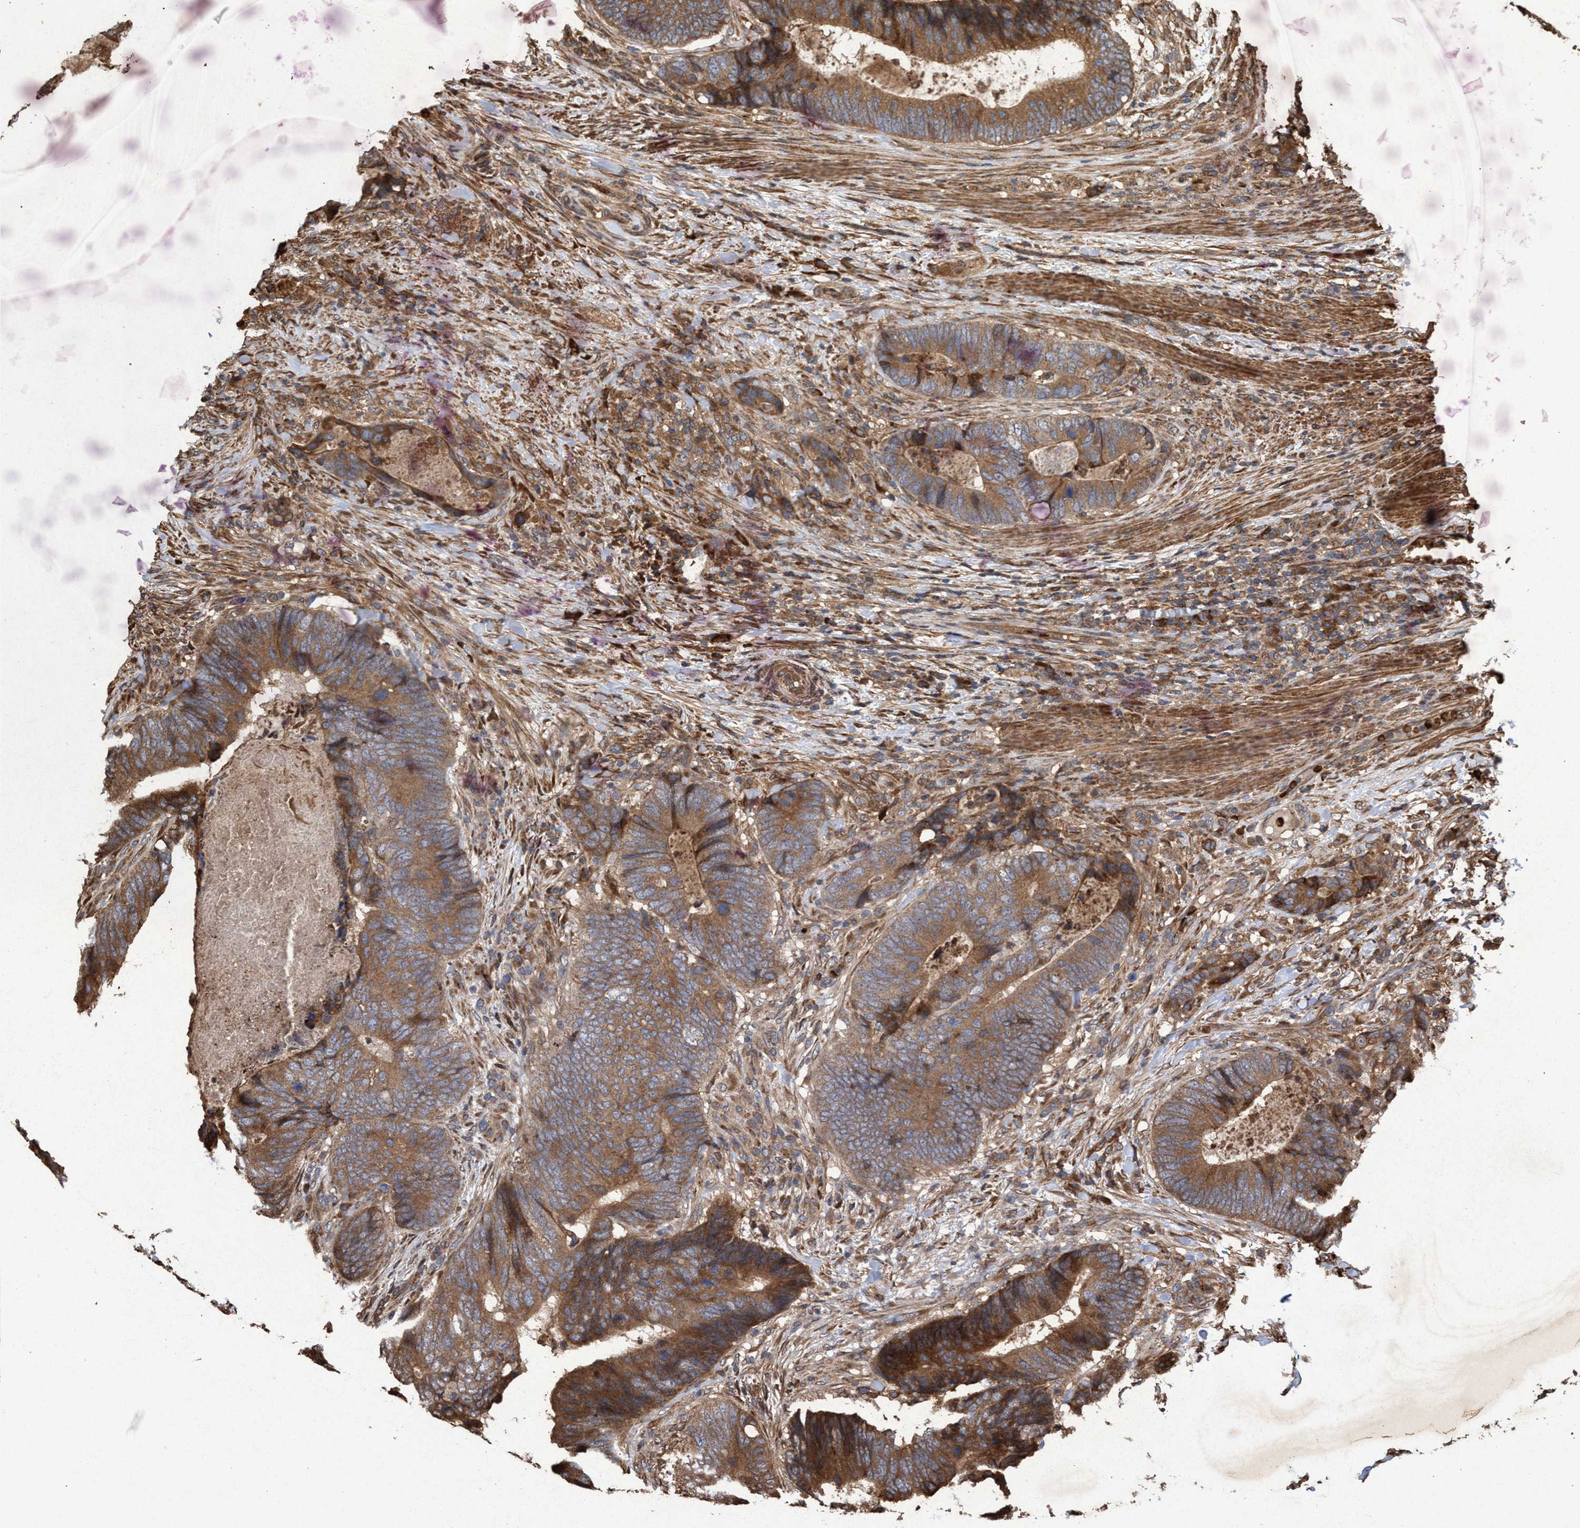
{"staining": {"intensity": "moderate", "quantity": ">75%", "location": "cytoplasmic/membranous"}, "tissue": "colorectal cancer", "cell_type": "Tumor cells", "image_type": "cancer", "snomed": [{"axis": "morphology", "description": "Adenocarcinoma, NOS"}, {"axis": "topography", "description": "Colon"}], "caption": "Brown immunohistochemical staining in adenocarcinoma (colorectal) shows moderate cytoplasmic/membranous positivity in about >75% of tumor cells.", "gene": "CHMP6", "patient": {"sex": "male", "age": 56}}